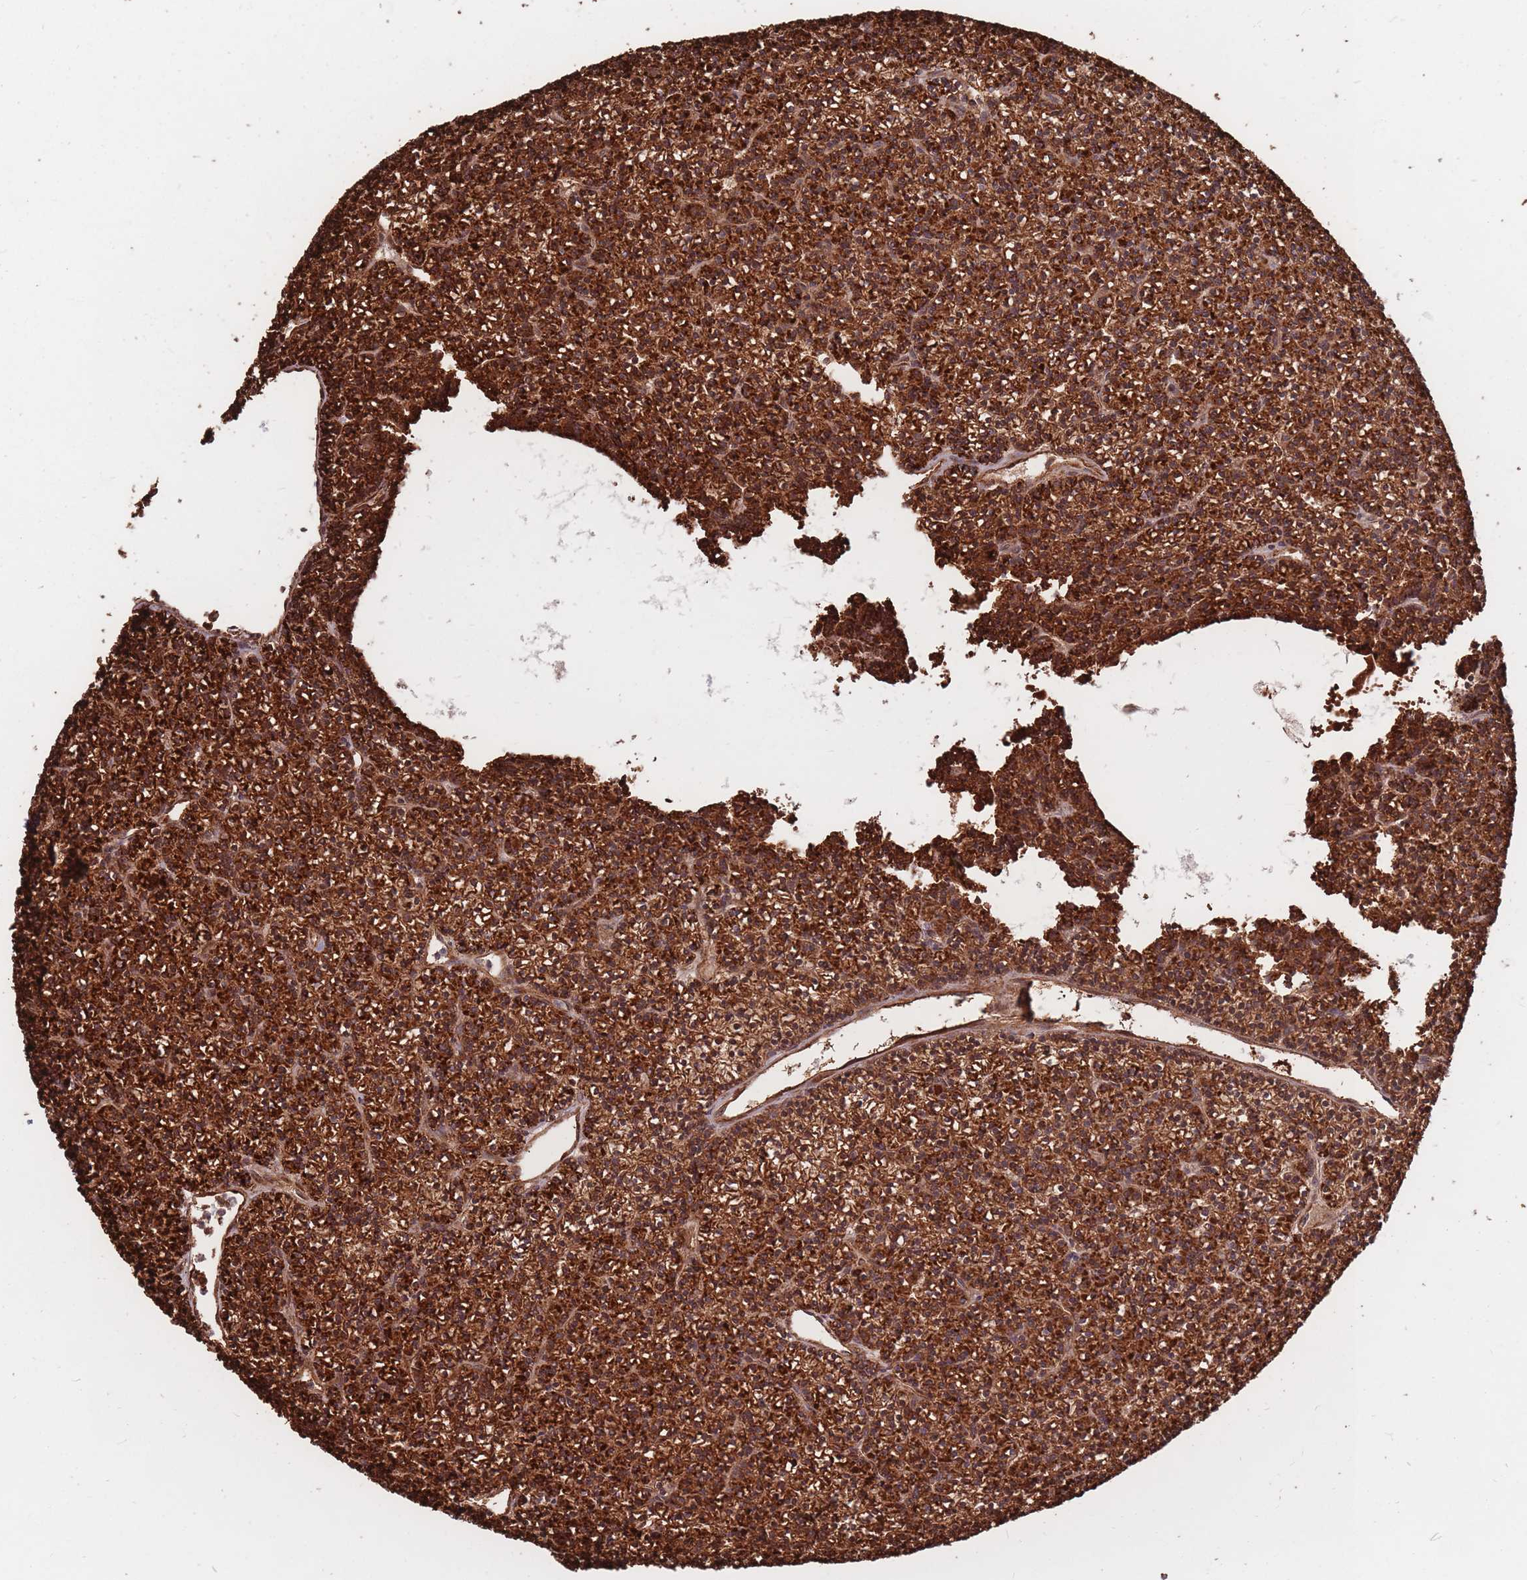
{"staining": {"intensity": "strong", "quantity": ">75%", "location": "cytoplasmic/membranous"}, "tissue": "parathyroid gland", "cell_type": "Glandular cells", "image_type": "normal", "snomed": [{"axis": "morphology", "description": "Normal tissue, NOS"}, {"axis": "topography", "description": "Parathyroid gland"}], "caption": "Strong cytoplasmic/membranous protein staining is present in about >75% of glandular cells in parathyroid gland. (IHC, brightfield microscopy, high magnification).", "gene": "RASSF2", "patient": {"sex": "female", "age": 45}}